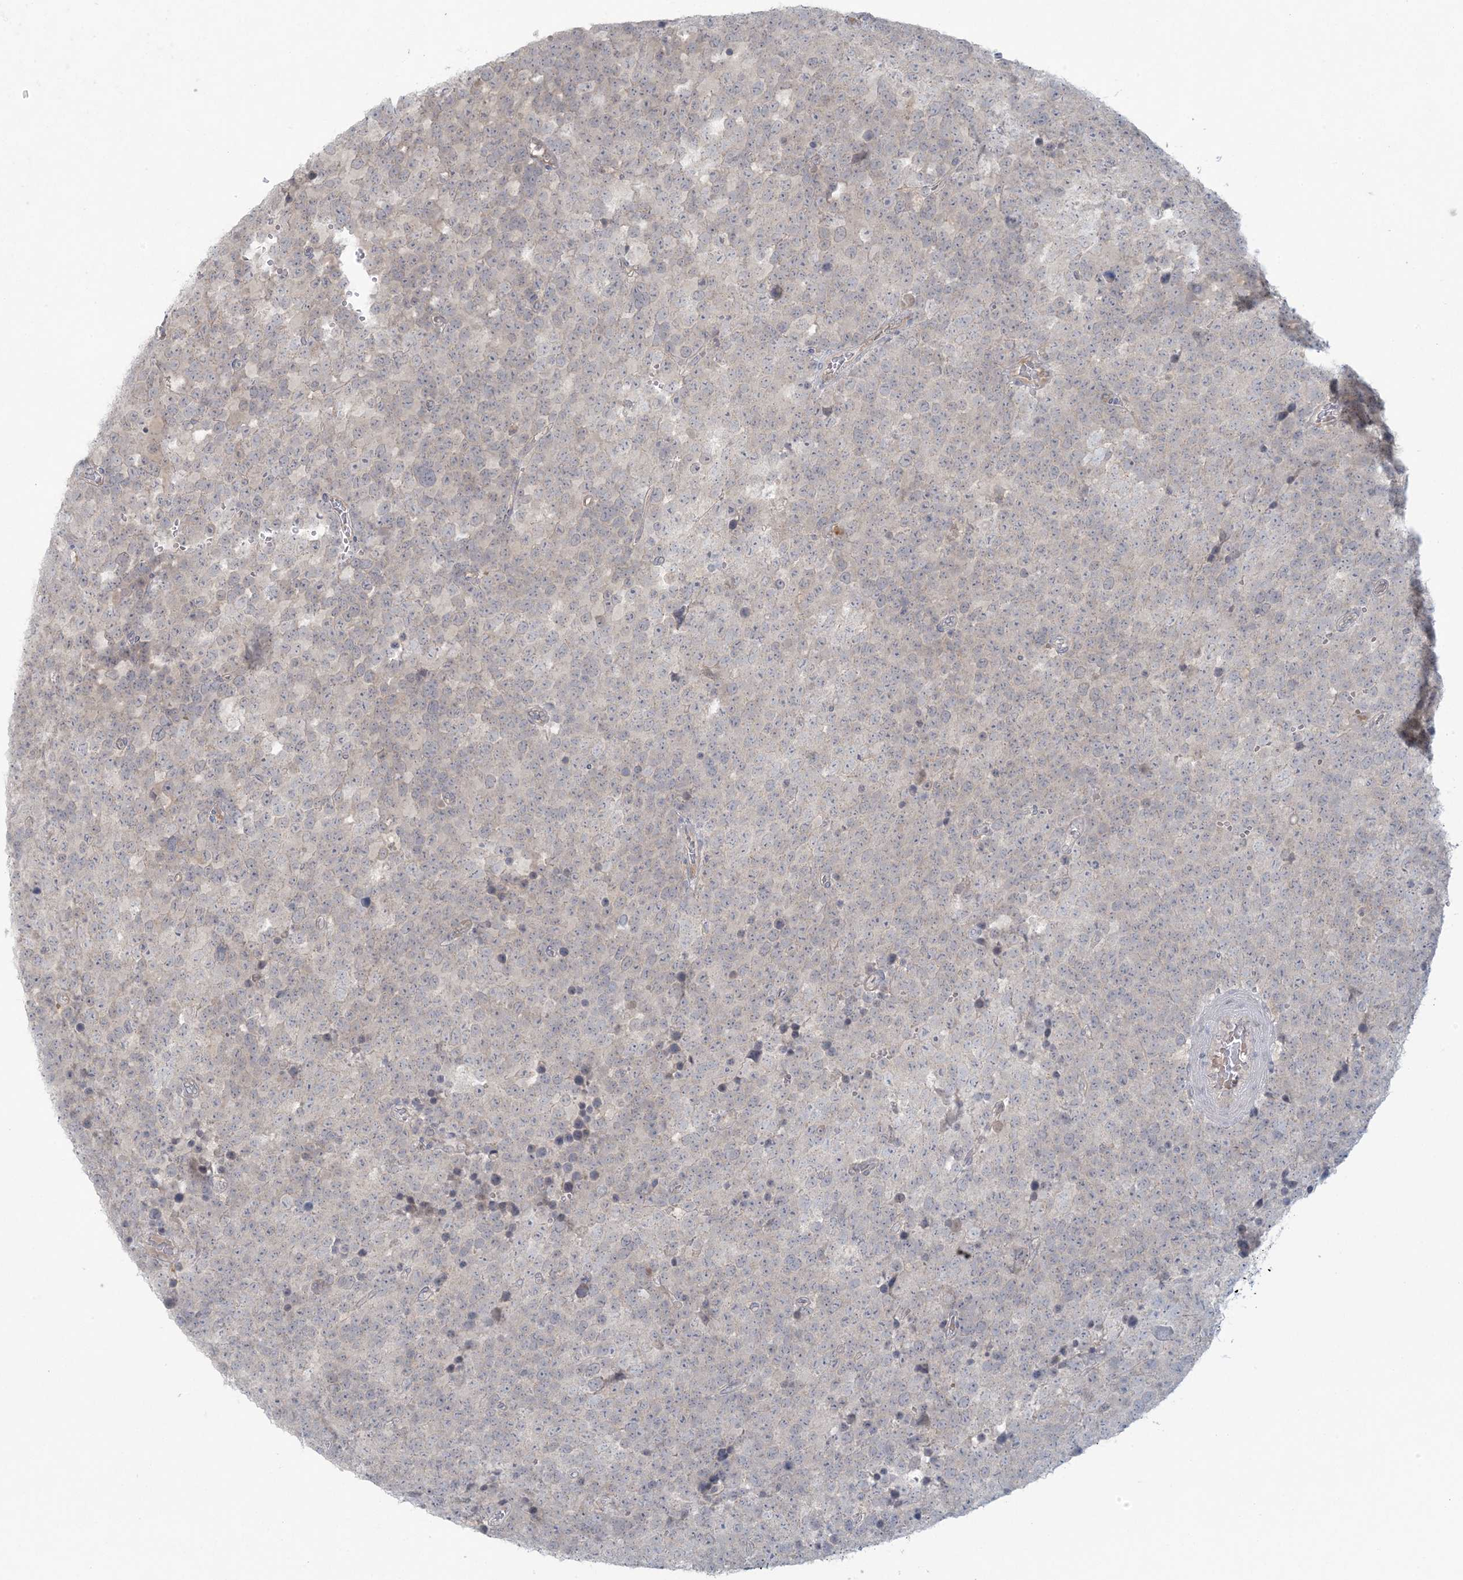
{"staining": {"intensity": "negative", "quantity": "none", "location": "none"}, "tissue": "testis cancer", "cell_type": "Tumor cells", "image_type": "cancer", "snomed": [{"axis": "morphology", "description": "Seminoma, NOS"}, {"axis": "topography", "description": "Testis"}], "caption": "Immunohistochemistry (IHC) micrograph of neoplastic tissue: testis cancer stained with DAB (3,3'-diaminobenzidine) shows no significant protein staining in tumor cells. Nuclei are stained in blue.", "gene": "NRBP2", "patient": {"sex": "male", "age": 71}}